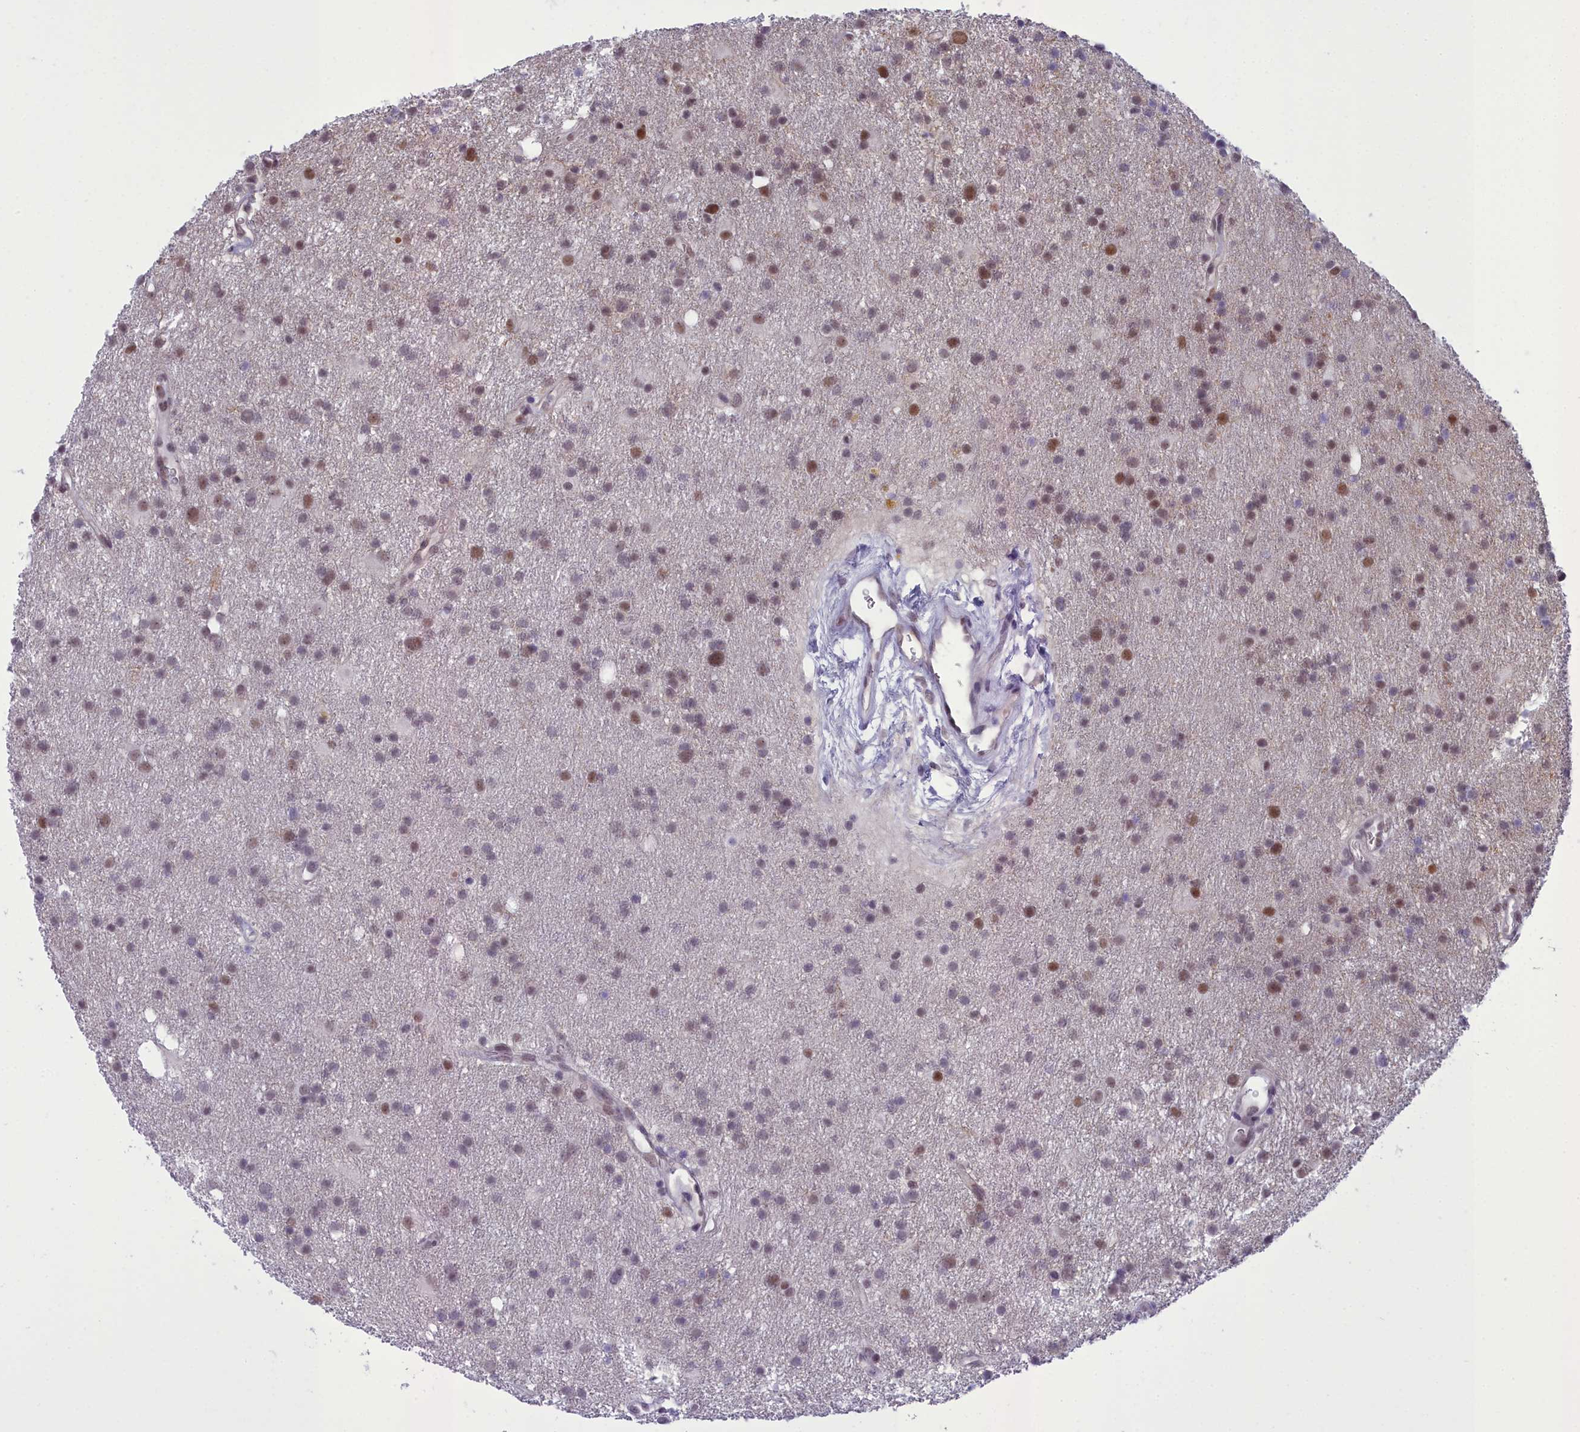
{"staining": {"intensity": "moderate", "quantity": "25%-75%", "location": "nuclear"}, "tissue": "glioma", "cell_type": "Tumor cells", "image_type": "cancer", "snomed": [{"axis": "morphology", "description": "Glioma, malignant, High grade"}, {"axis": "topography", "description": "Brain"}], "caption": "Protein analysis of high-grade glioma (malignant) tissue displays moderate nuclear staining in about 25%-75% of tumor cells.", "gene": "CEACAM19", "patient": {"sex": "male", "age": 77}}